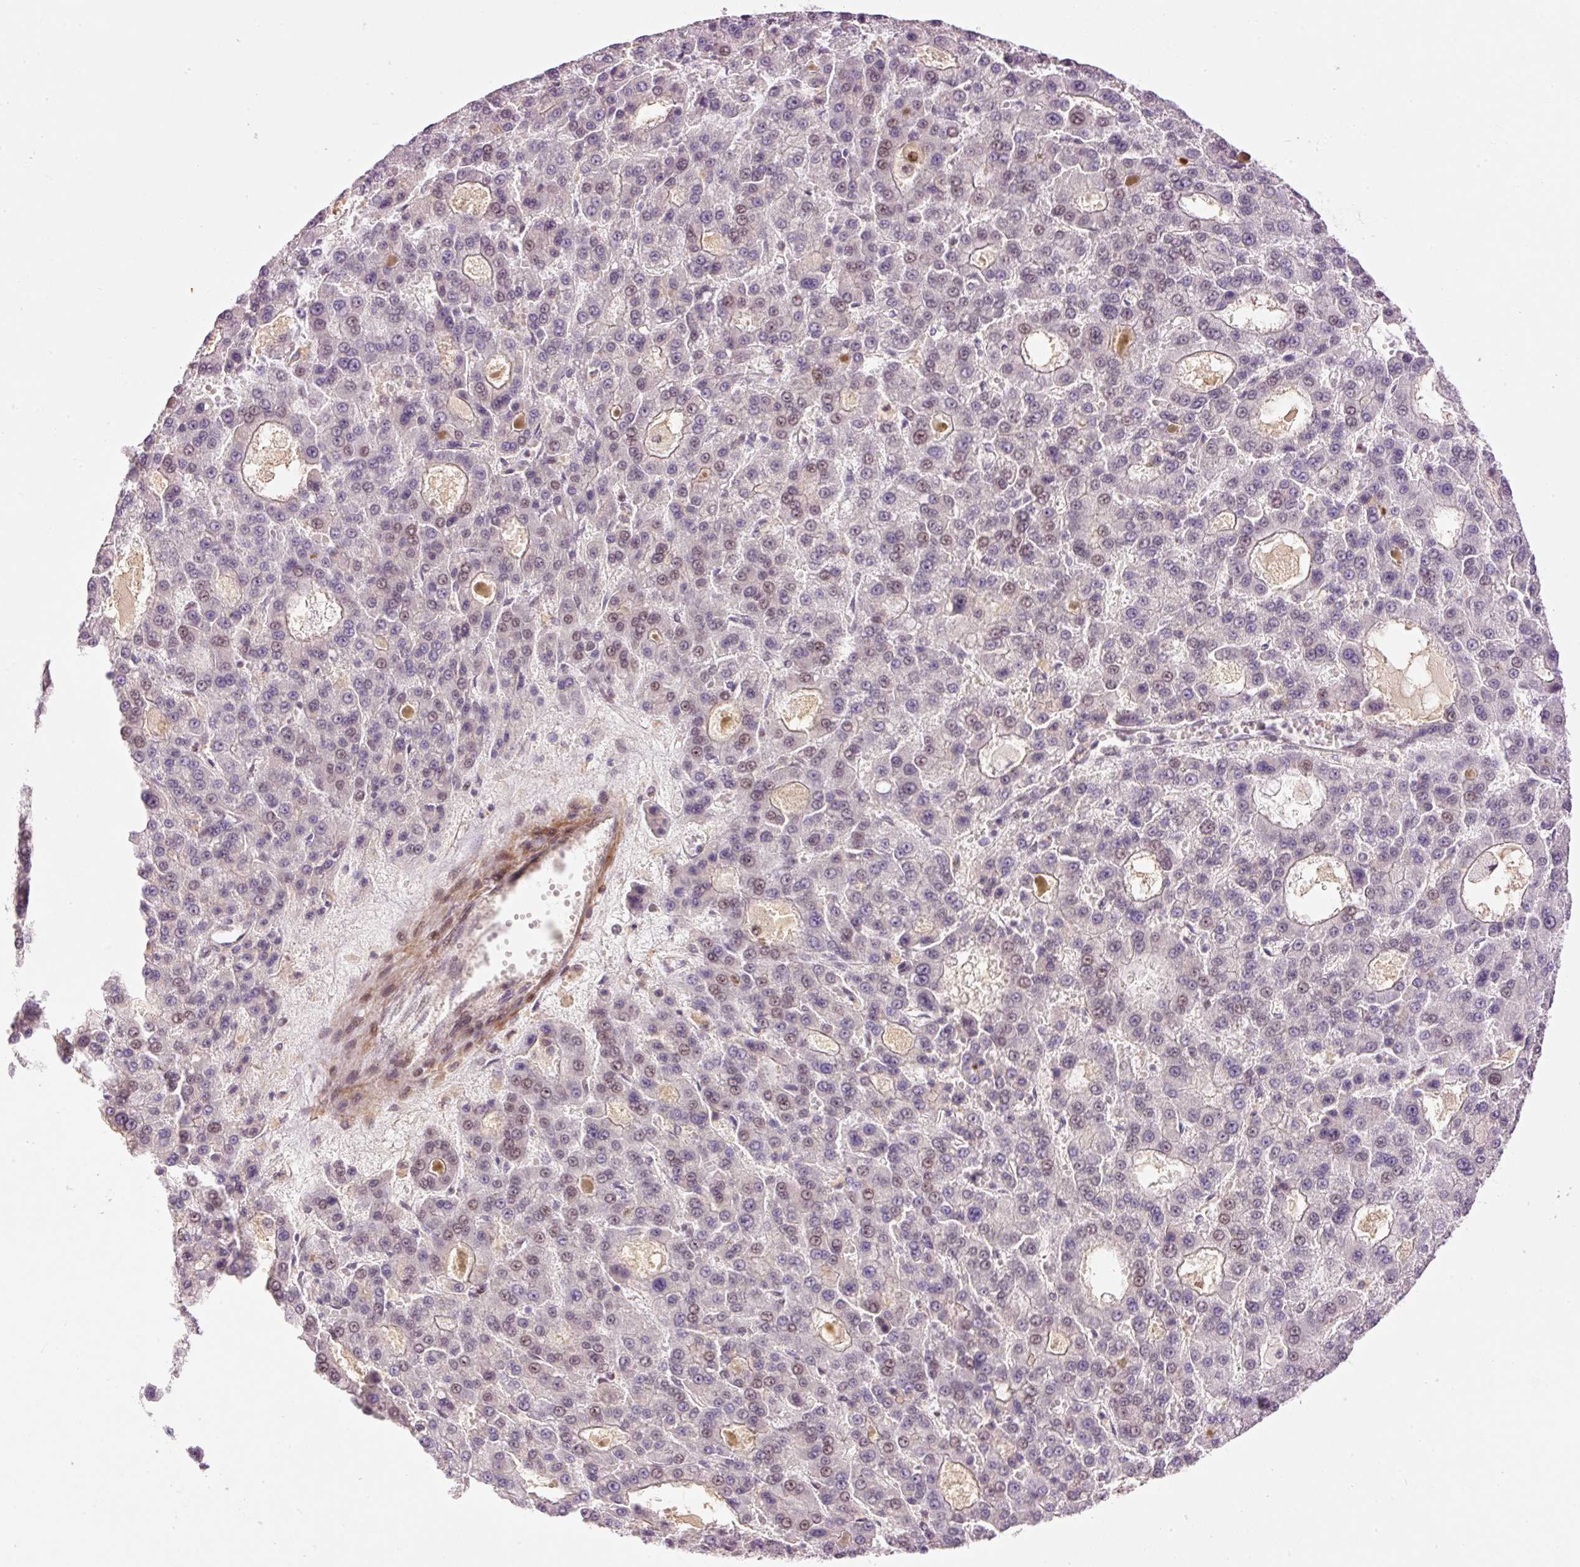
{"staining": {"intensity": "weak", "quantity": "<25%", "location": "nuclear"}, "tissue": "liver cancer", "cell_type": "Tumor cells", "image_type": "cancer", "snomed": [{"axis": "morphology", "description": "Carcinoma, Hepatocellular, NOS"}, {"axis": "topography", "description": "Liver"}], "caption": "IHC of human hepatocellular carcinoma (liver) exhibits no expression in tumor cells.", "gene": "HNF1A", "patient": {"sex": "male", "age": 70}}